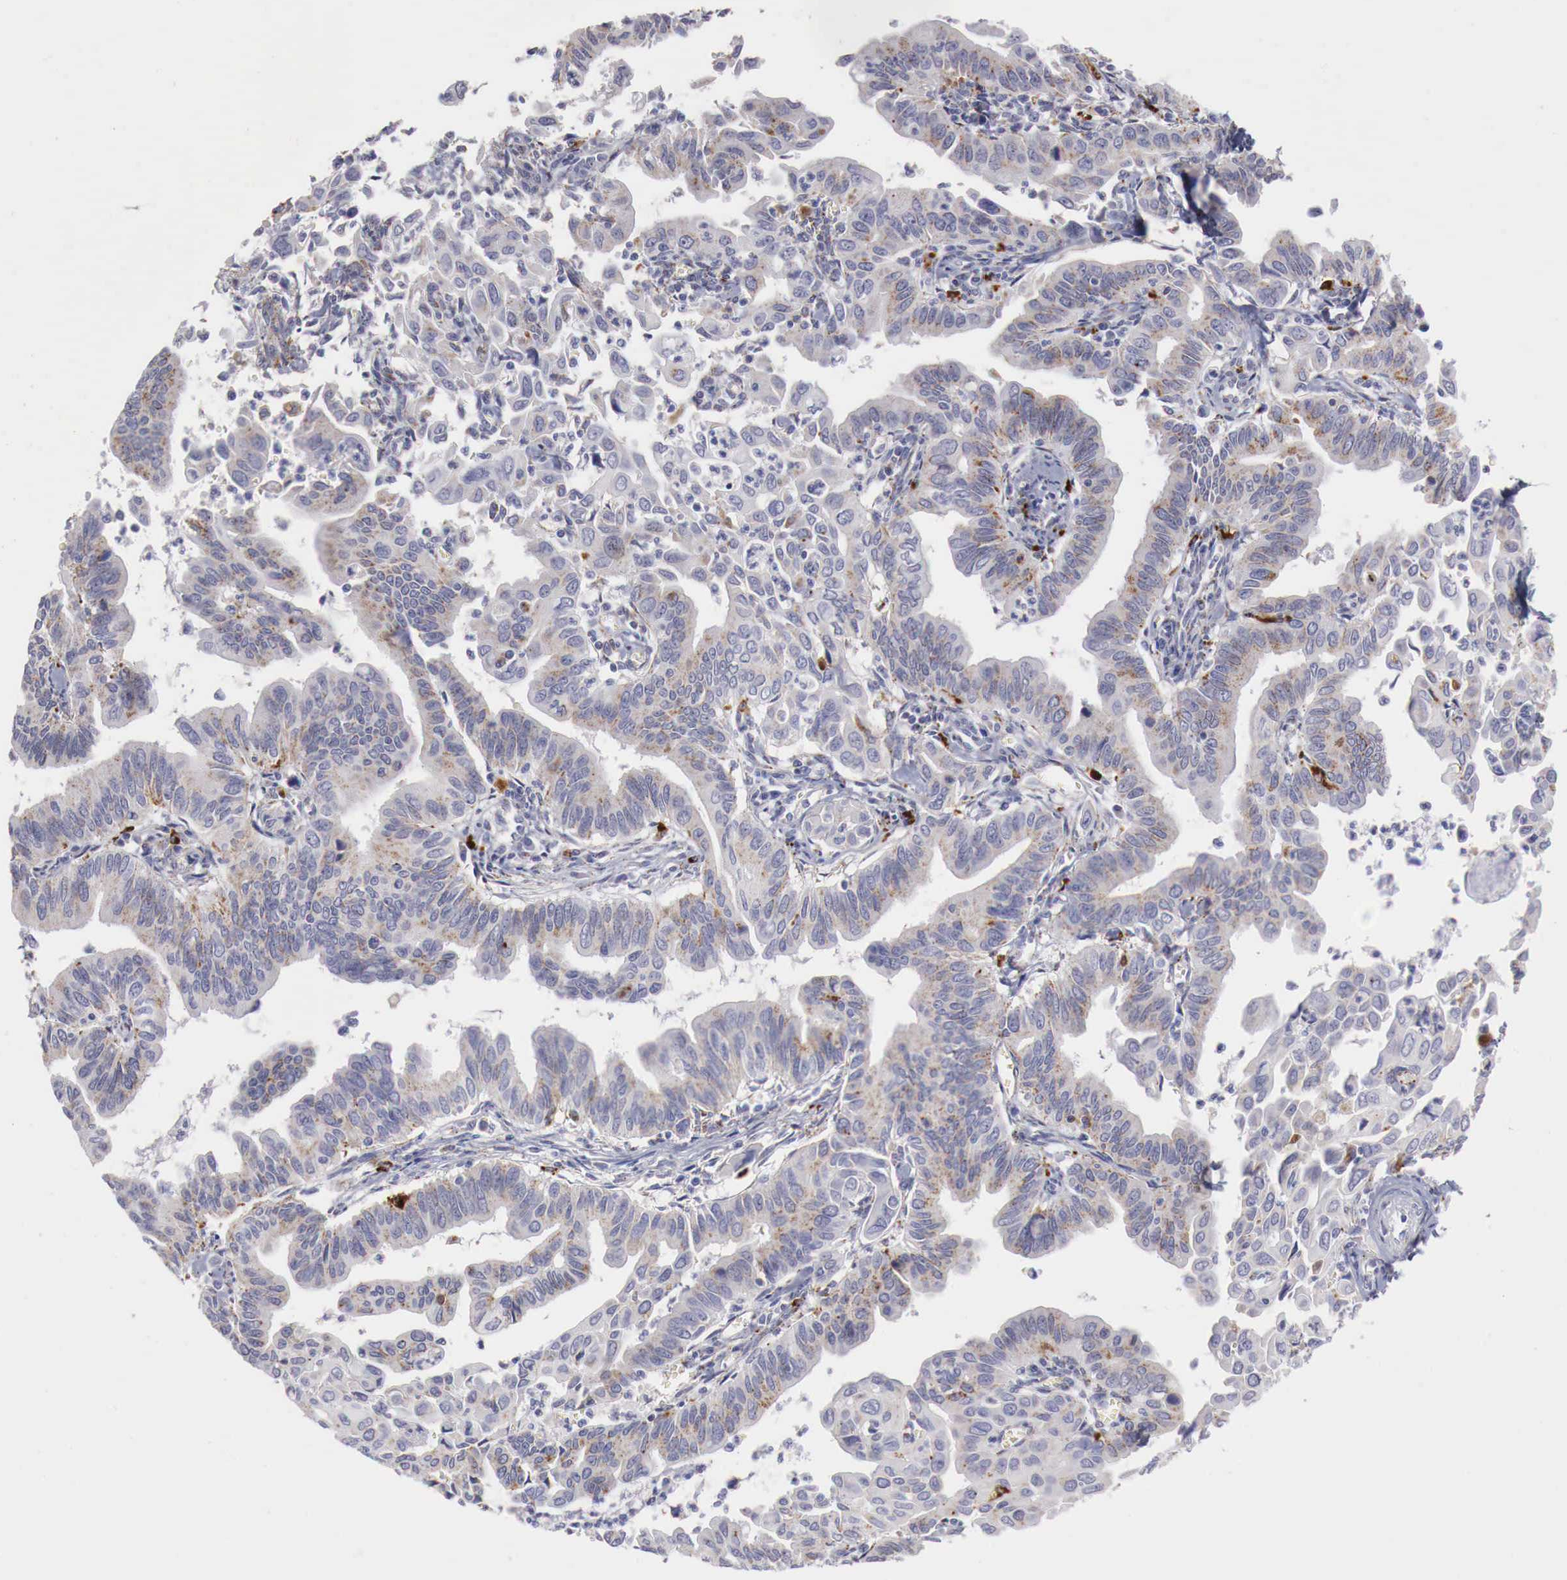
{"staining": {"intensity": "moderate", "quantity": "25%-75%", "location": "cytoplasmic/membranous"}, "tissue": "cervical cancer", "cell_type": "Tumor cells", "image_type": "cancer", "snomed": [{"axis": "morphology", "description": "Normal tissue, NOS"}, {"axis": "morphology", "description": "Adenocarcinoma, NOS"}, {"axis": "topography", "description": "Cervix"}], "caption": "This photomicrograph displays immunohistochemistry staining of cervical cancer, with medium moderate cytoplasmic/membranous staining in about 25%-75% of tumor cells.", "gene": "GLA", "patient": {"sex": "female", "age": 34}}